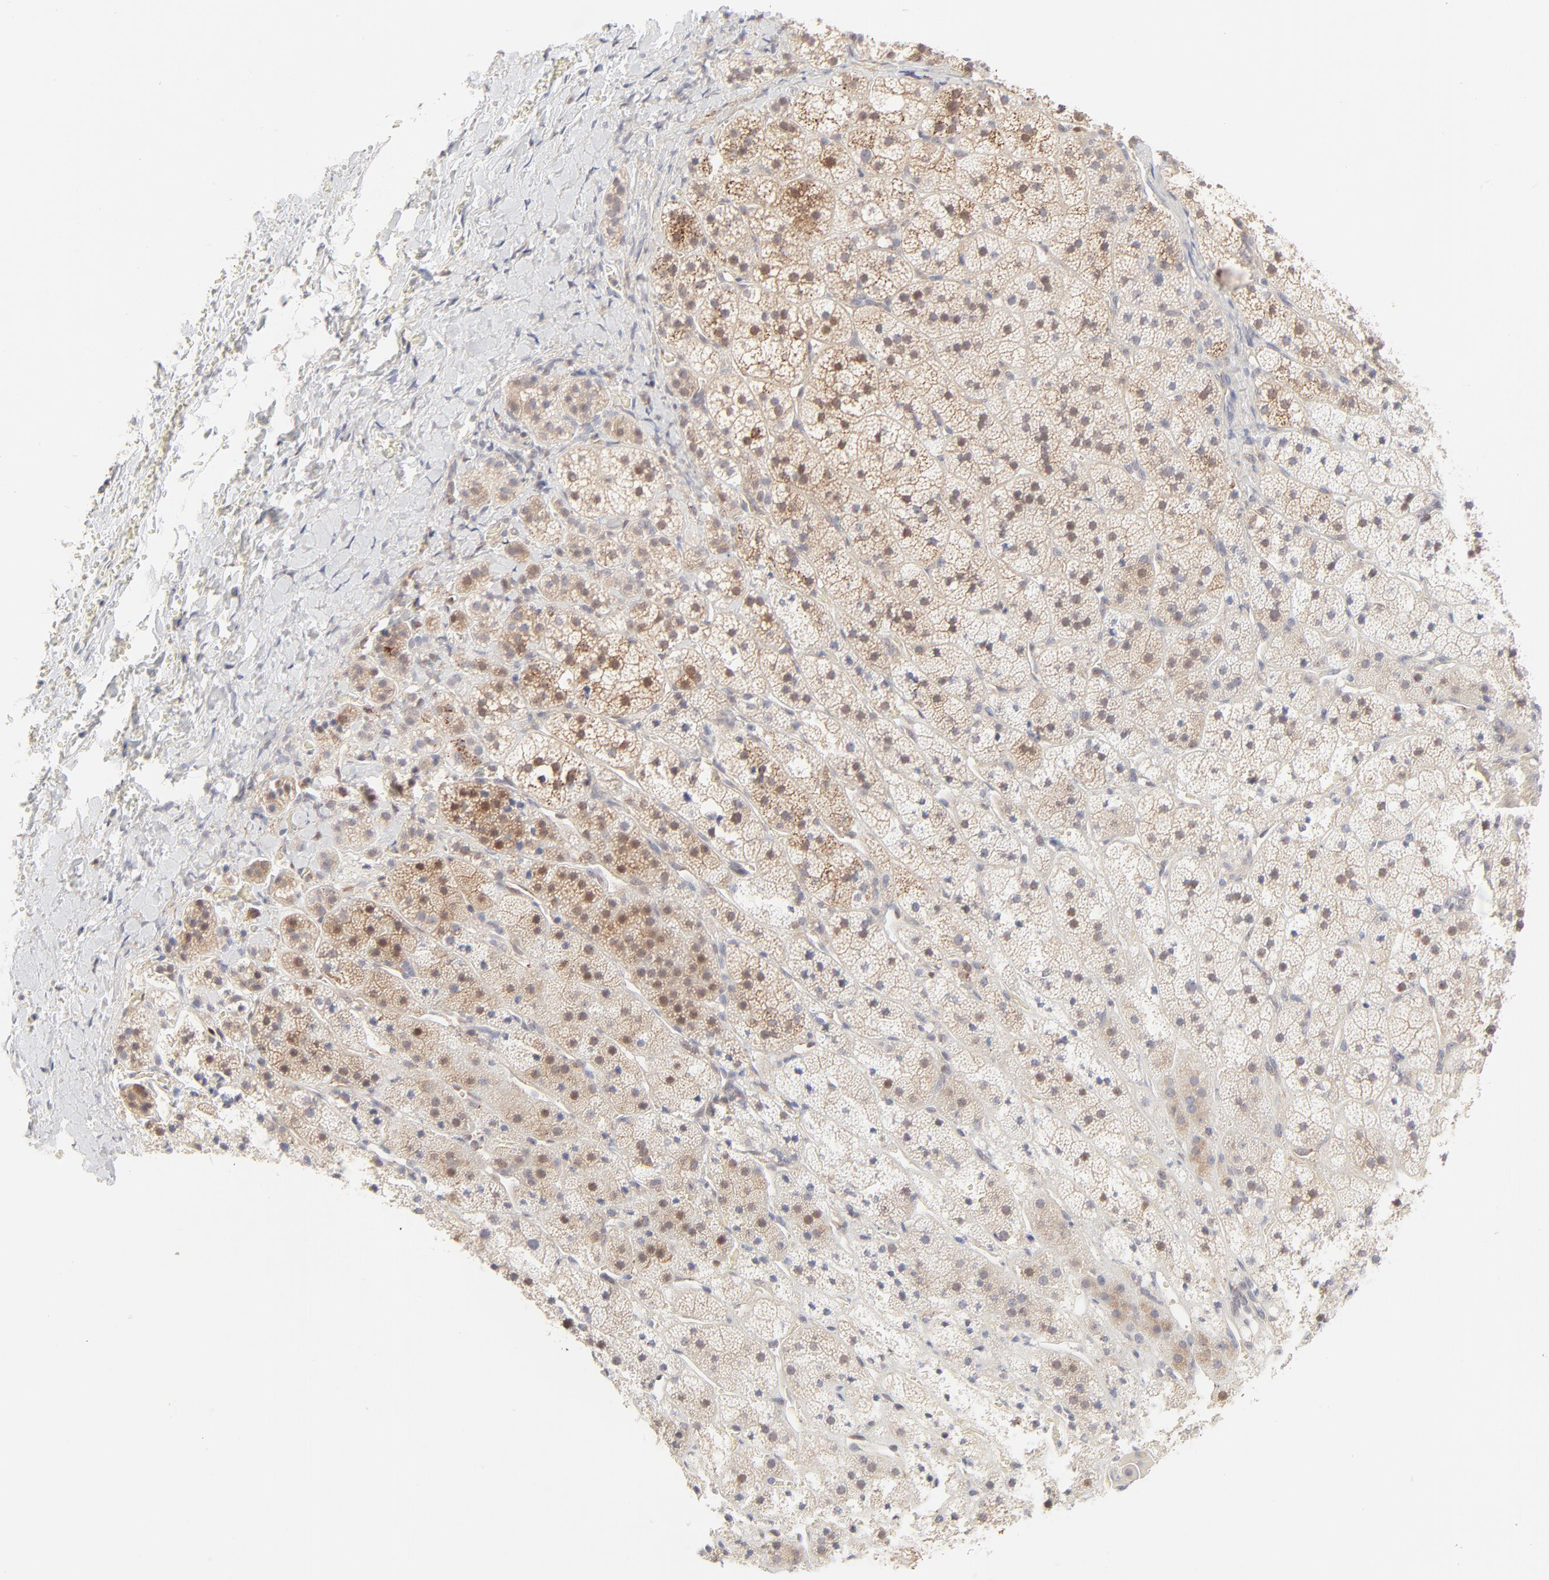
{"staining": {"intensity": "moderate", "quantity": "<25%", "location": "cytoplasmic/membranous,nuclear"}, "tissue": "adrenal gland", "cell_type": "Glandular cells", "image_type": "normal", "snomed": [{"axis": "morphology", "description": "Normal tissue, NOS"}, {"axis": "topography", "description": "Adrenal gland"}], "caption": "Moderate cytoplasmic/membranous,nuclear expression for a protein is seen in approximately <25% of glandular cells of normal adrenal gland using immunohistochemistry (IHC).", "gene": "CDK6", "patient": {"sex": "female", "age": 44}}